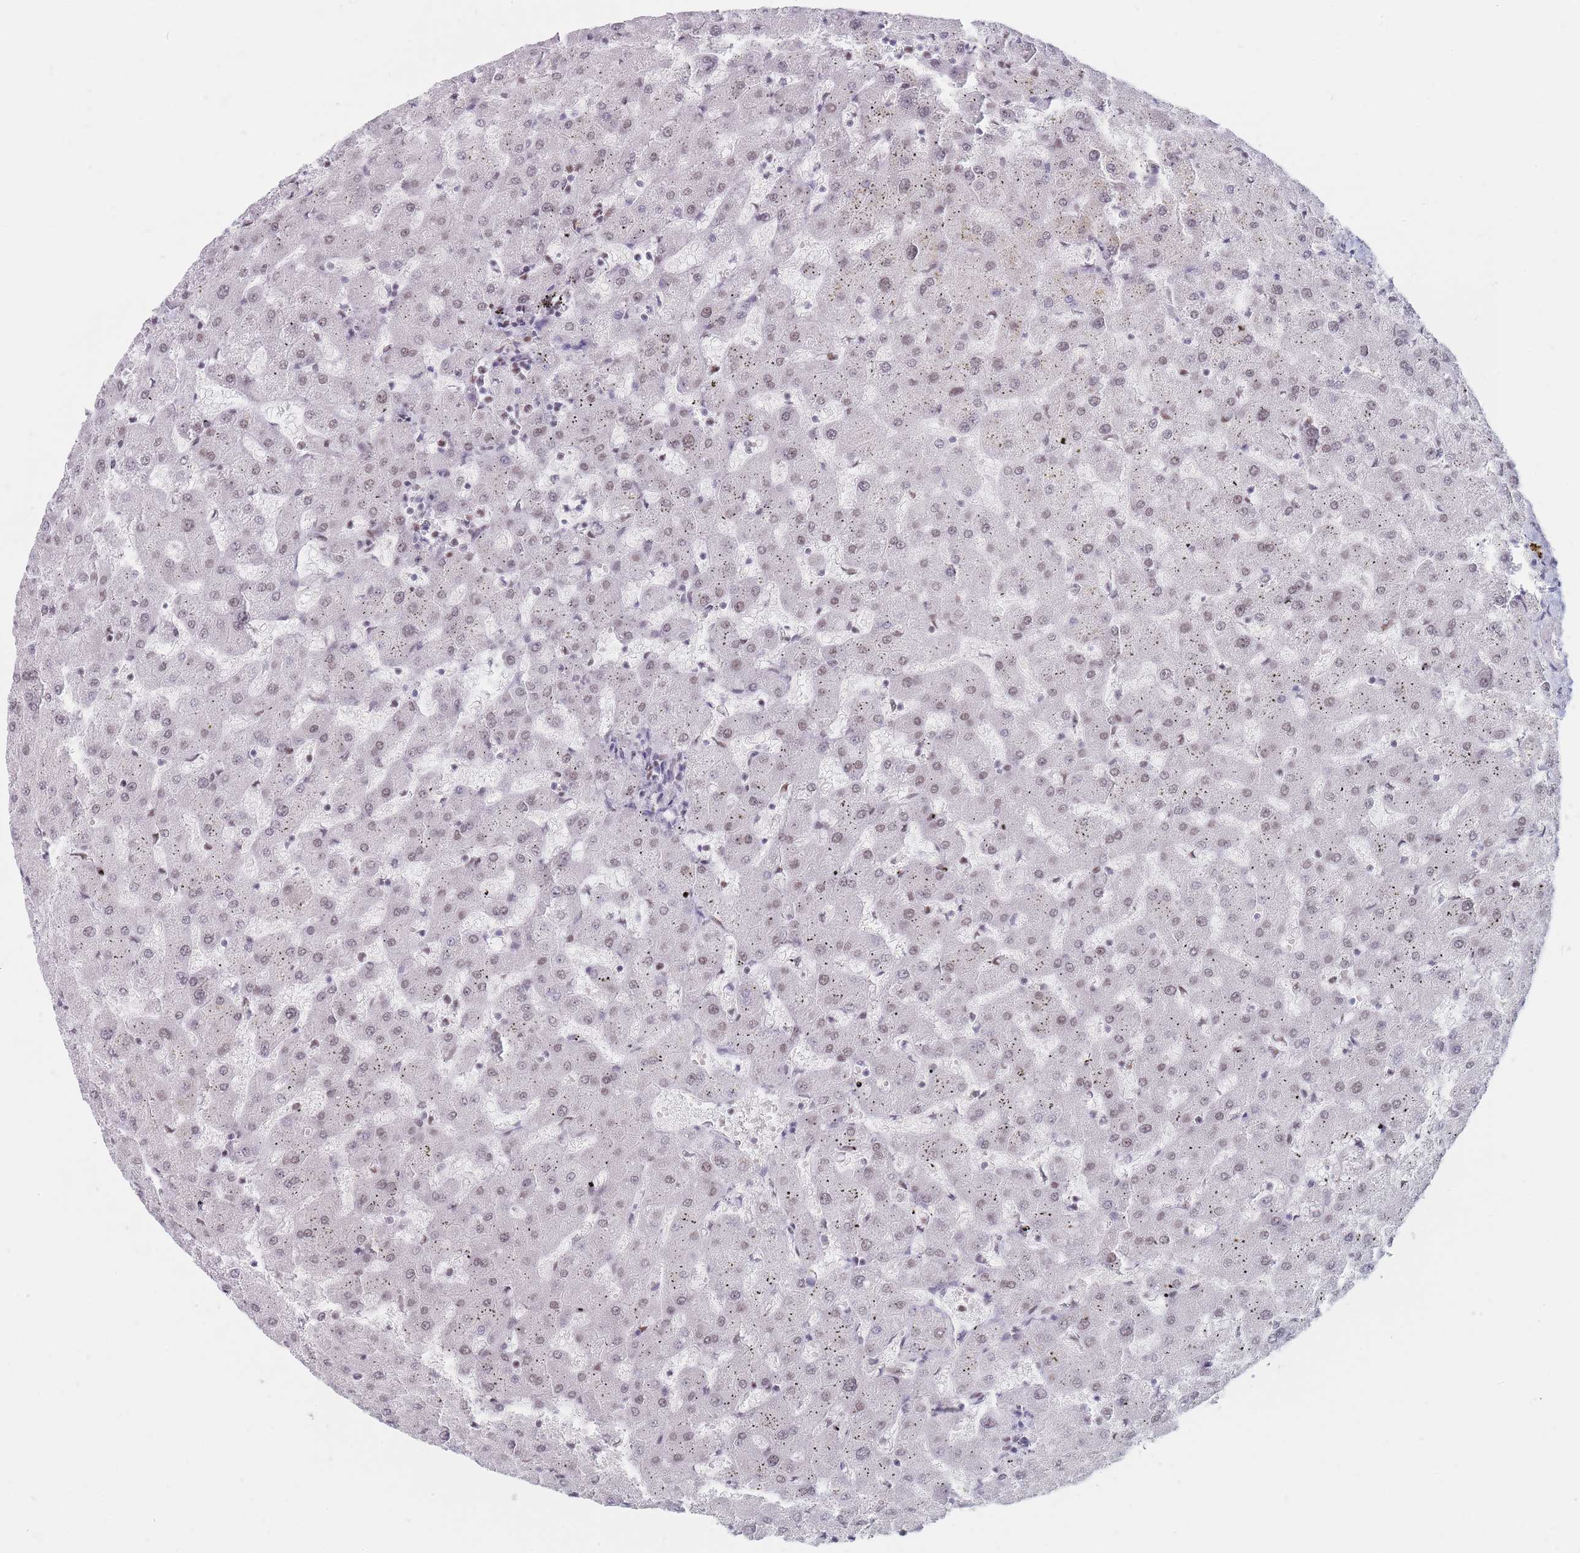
{"staining": {"intensity": "moderate", "quantity": ">75%", "location": "nuclear"}, "tissue": "liver", "cell_type": "Cholangiocytes", "image_type": "normal", "snomed": [{"axis": "morphology", "description": "Normal tissue, NOS"}, {"axis": "topography", "description": "Liver"}], "caption": "Protein expression analysis of benign human liver reveals moderate nuclear expression in approximately >75% of cholangiocytes. The protein of interest is stained brown, and the nuclei are stained in blue (DAB IHC with brightfield microscopy, high magnification).", "gene": "SAFB2", "patient": {"sex": "female", "age": 63}}